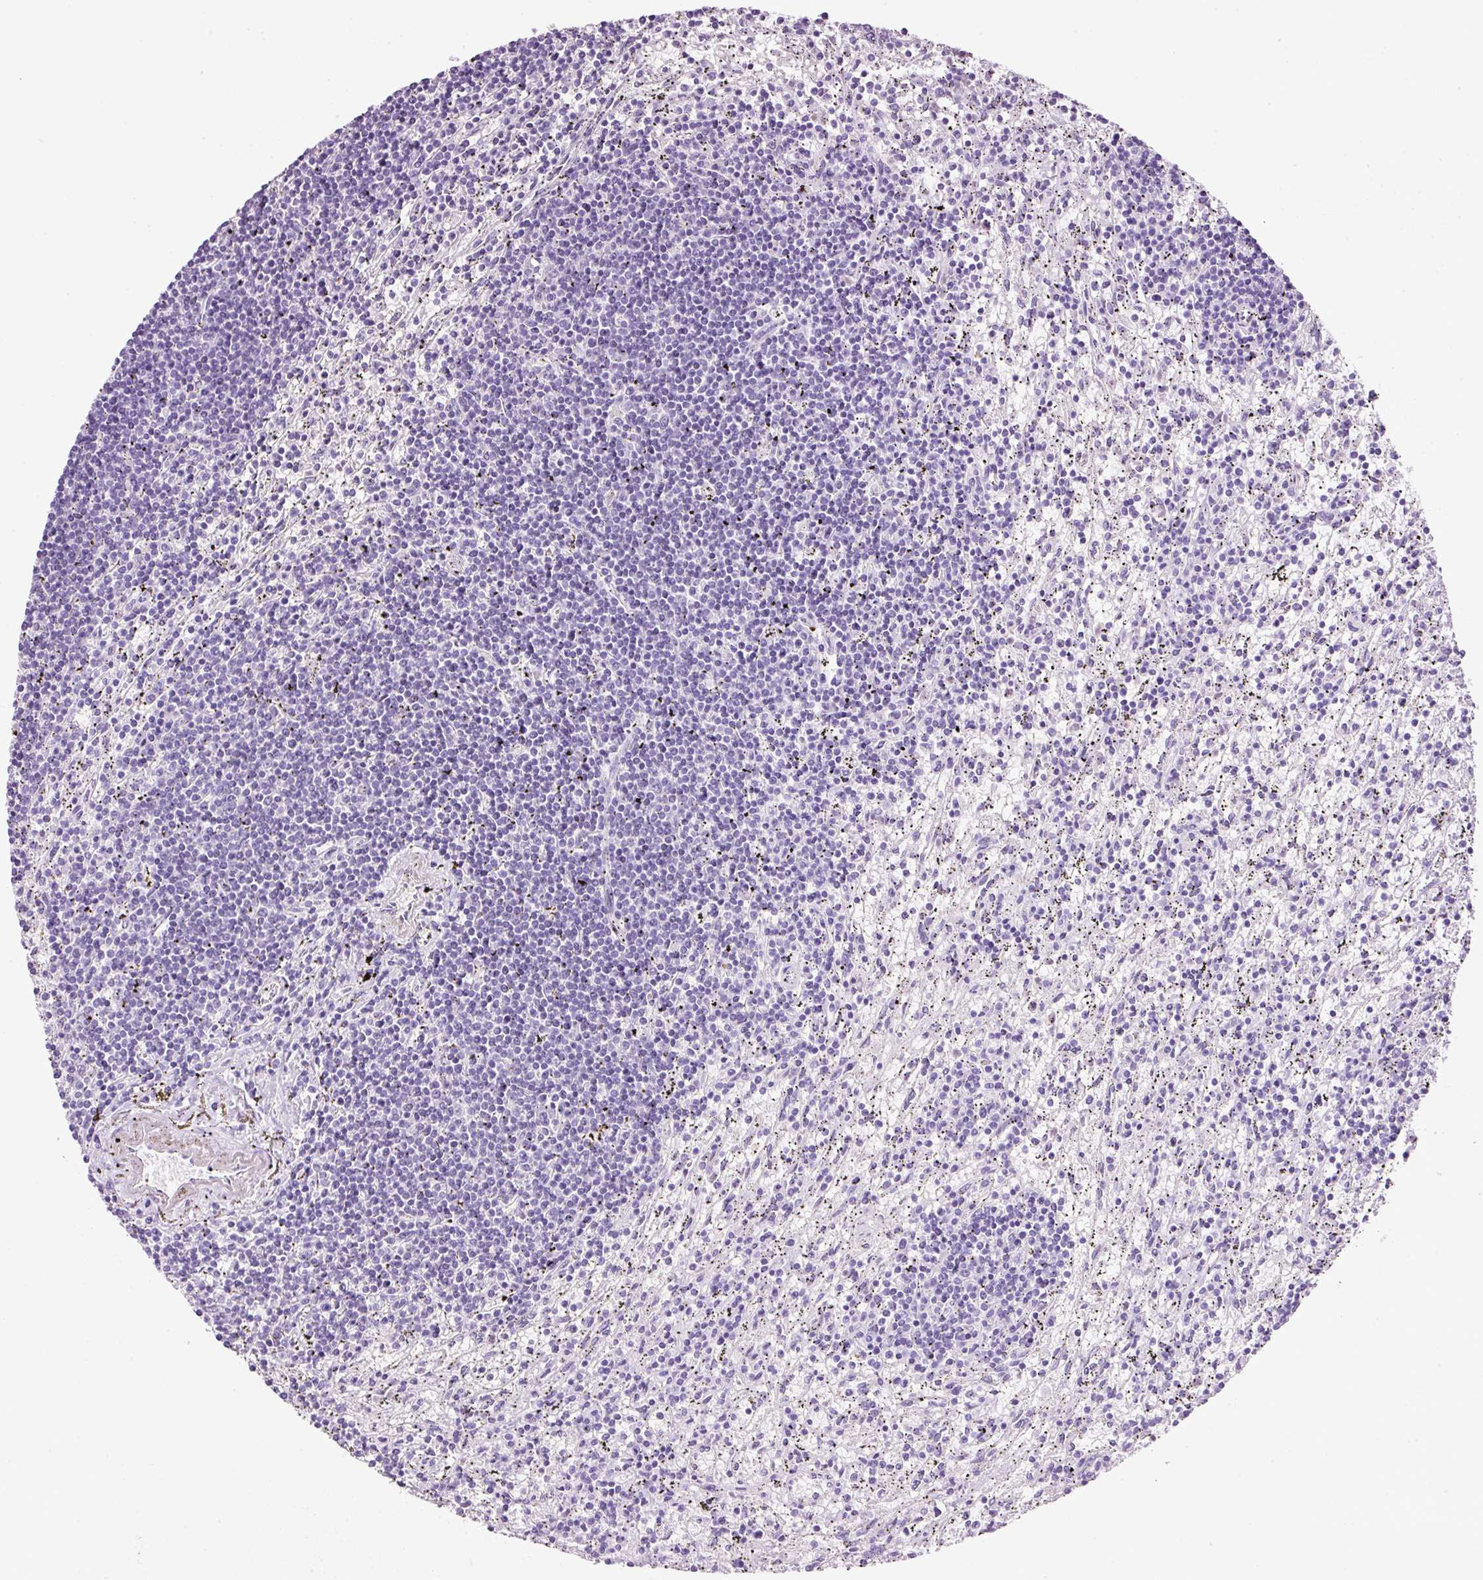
{"staining": {"intensity": "negative", "quantity": "none", "location": "none"}, "tissue": "lymphoma", "cell_type": "Tumor cells", "image_type": "cancer", "snomed": [{"axis": "morphology", "description": "Malignant lymphoma, non-Hodgkin's type, Low grade"}, {"axis": "topography", "description": "Spleen"}], "caption": "Tumor cells are negative for brown protein staining in lymphoma.", "gene": "BSND", "patient": {"sex": "male", "age": 76}}